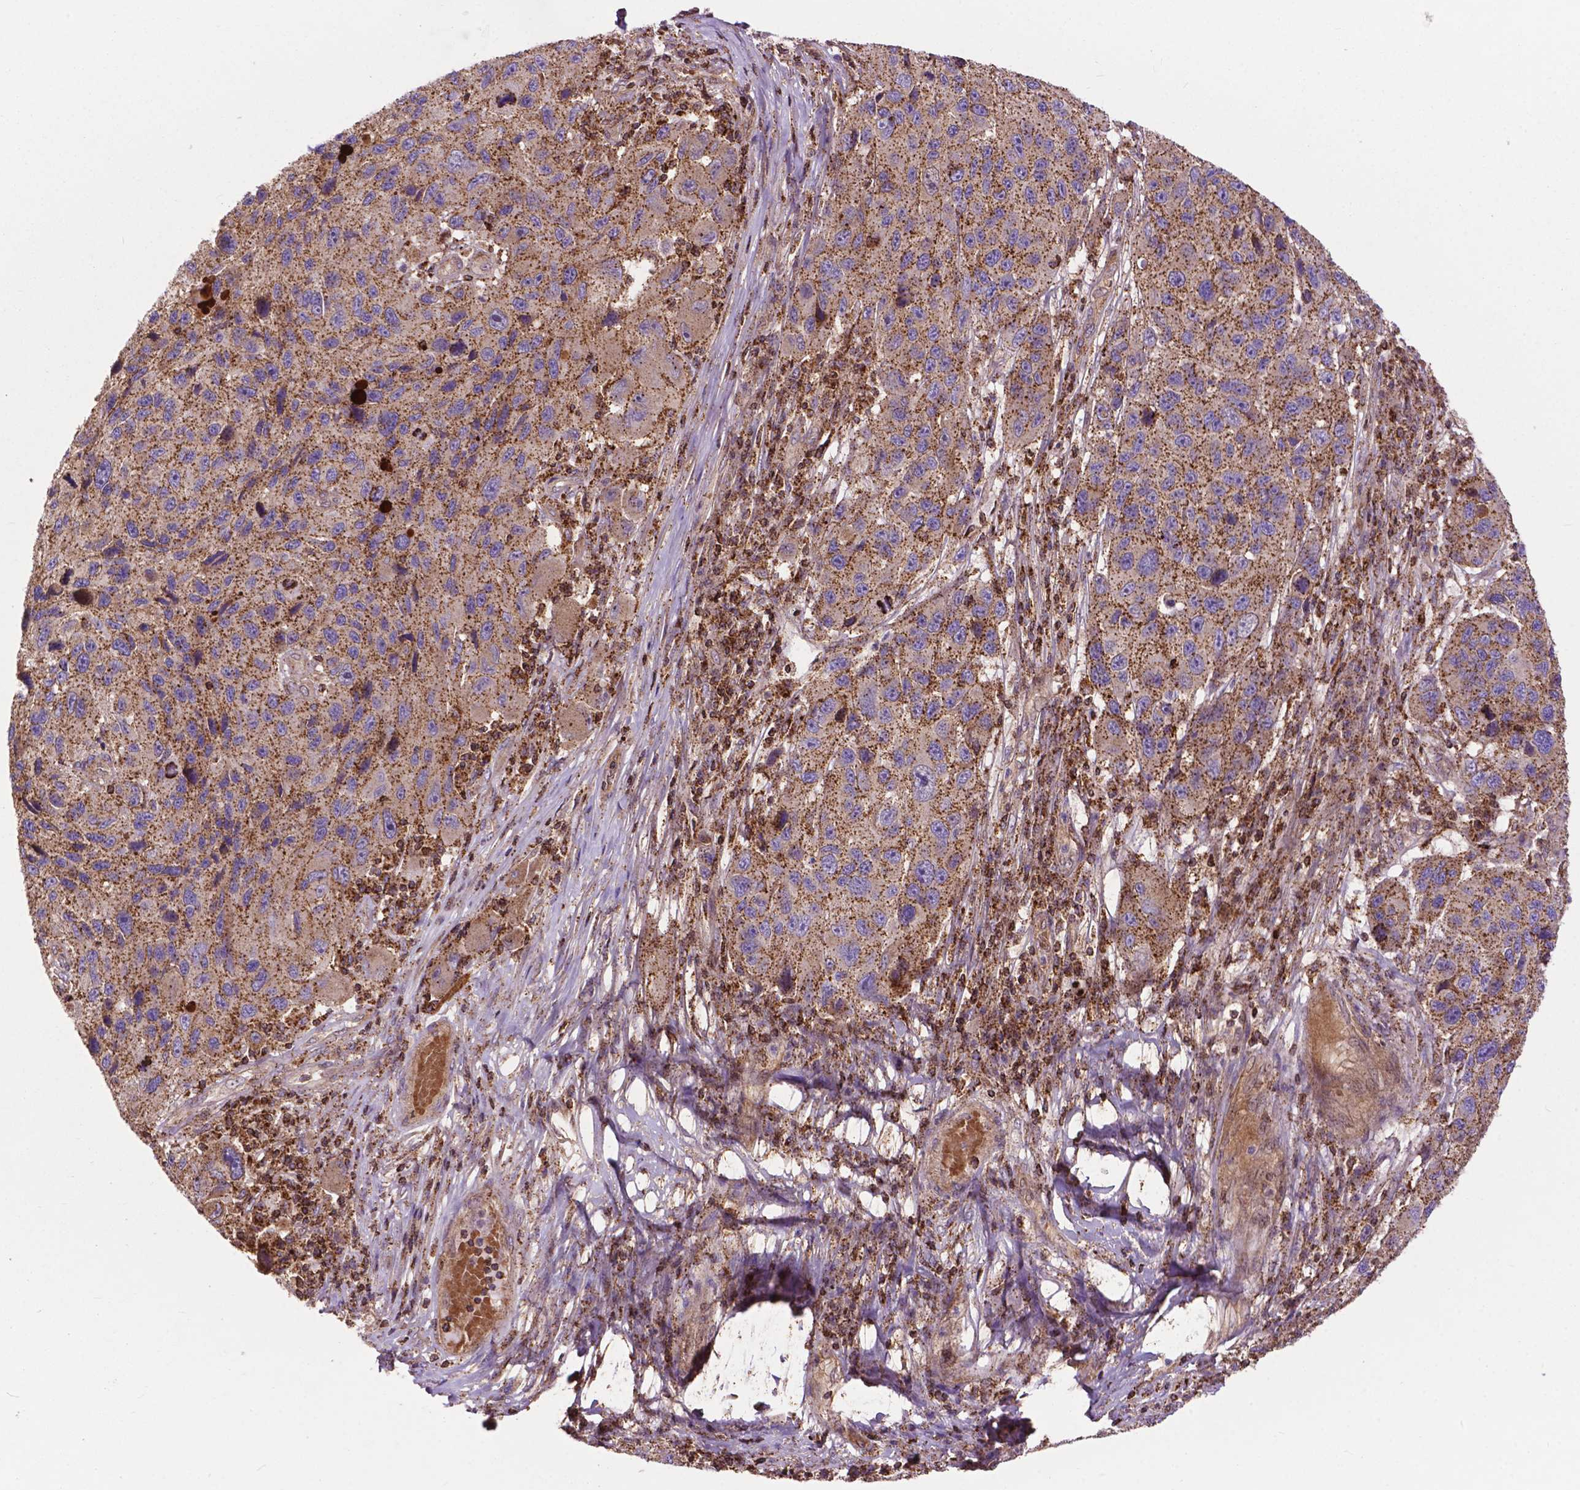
{"staining": {"intensity": "moderate", "quantity": ">75%", "location": "cytoplasmic/membranous"}, "tissue": "melanoma", "cell_type": "Tumor cells", "image_type": "cancer", "snomed": [{"axis": "morphology", "description": "Malignant melanoma, NOS"}, {"axis": "topography", "description": "Skin"}], "caption": "This histopathology image exhibits immunohistochemistry (IHC) staining of malignant melanoma, with medium moderate cytoplasmic/membranous expression in about >75% of tumor cells.", "gene": "CHMP4A", "patient": {"sex": "male", "age": 53}}